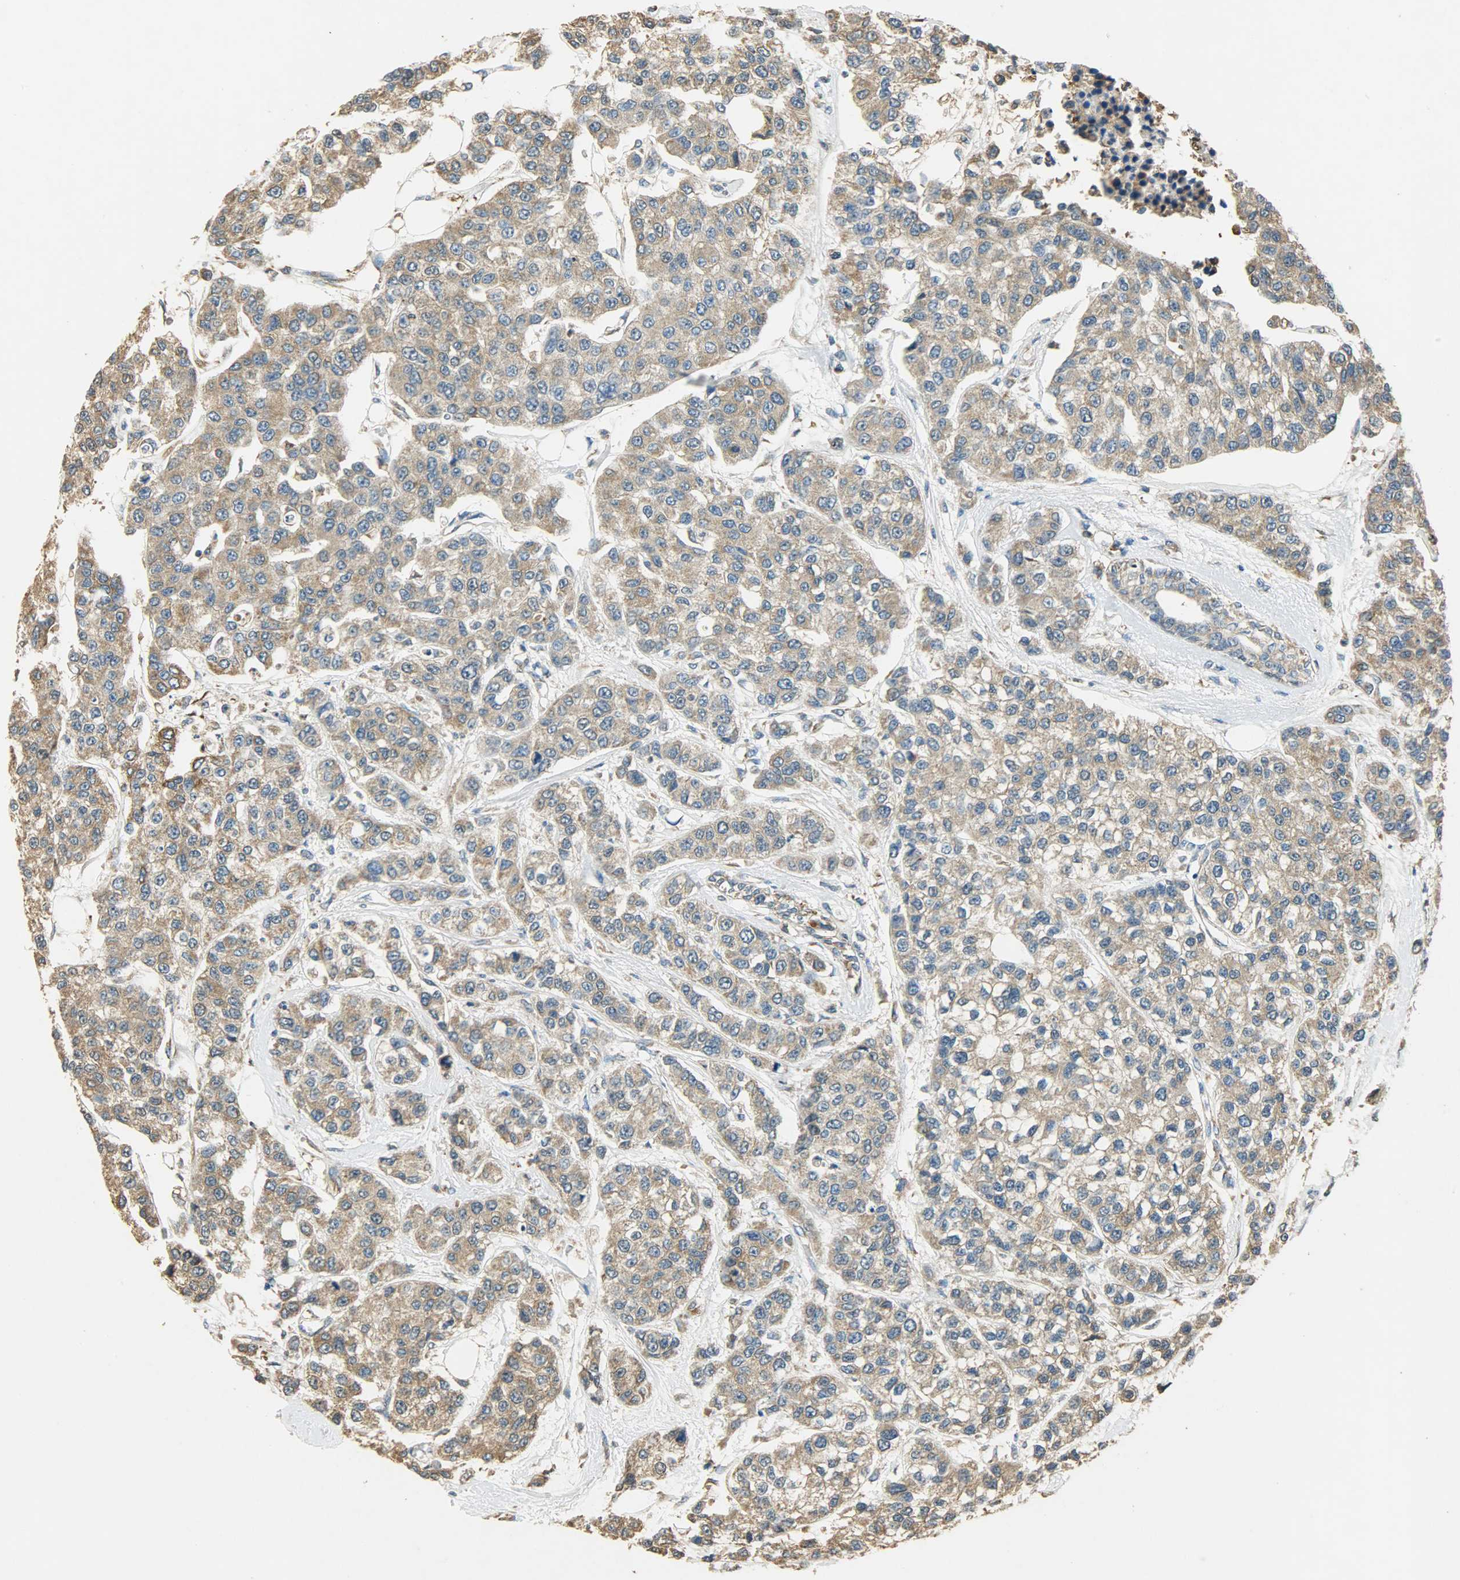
{"staining": {"intensity": "moderate", "quantity": ">75%", "location": "cytoplasmic/membranous"}, "tissue": "breast cancer", "cell_type": "Tumor cells", "image_type": "cancer", "snomed": [{"axis": "morphology", "description": "Duct carcinoma"}, {"axis": "topography", "description": "Breast"}], "caption": "IHC (DAB) staining of human breast cancer (invasive ductal carcinoma) exhibits moderate cytoplasmic/membranous protein staining in about >75% of tumor cells. (Brightfield microscopy of DAB IHC at high magnification).", "gene": "HSPA5", "patient": {"sex": "female", "age": 51}}